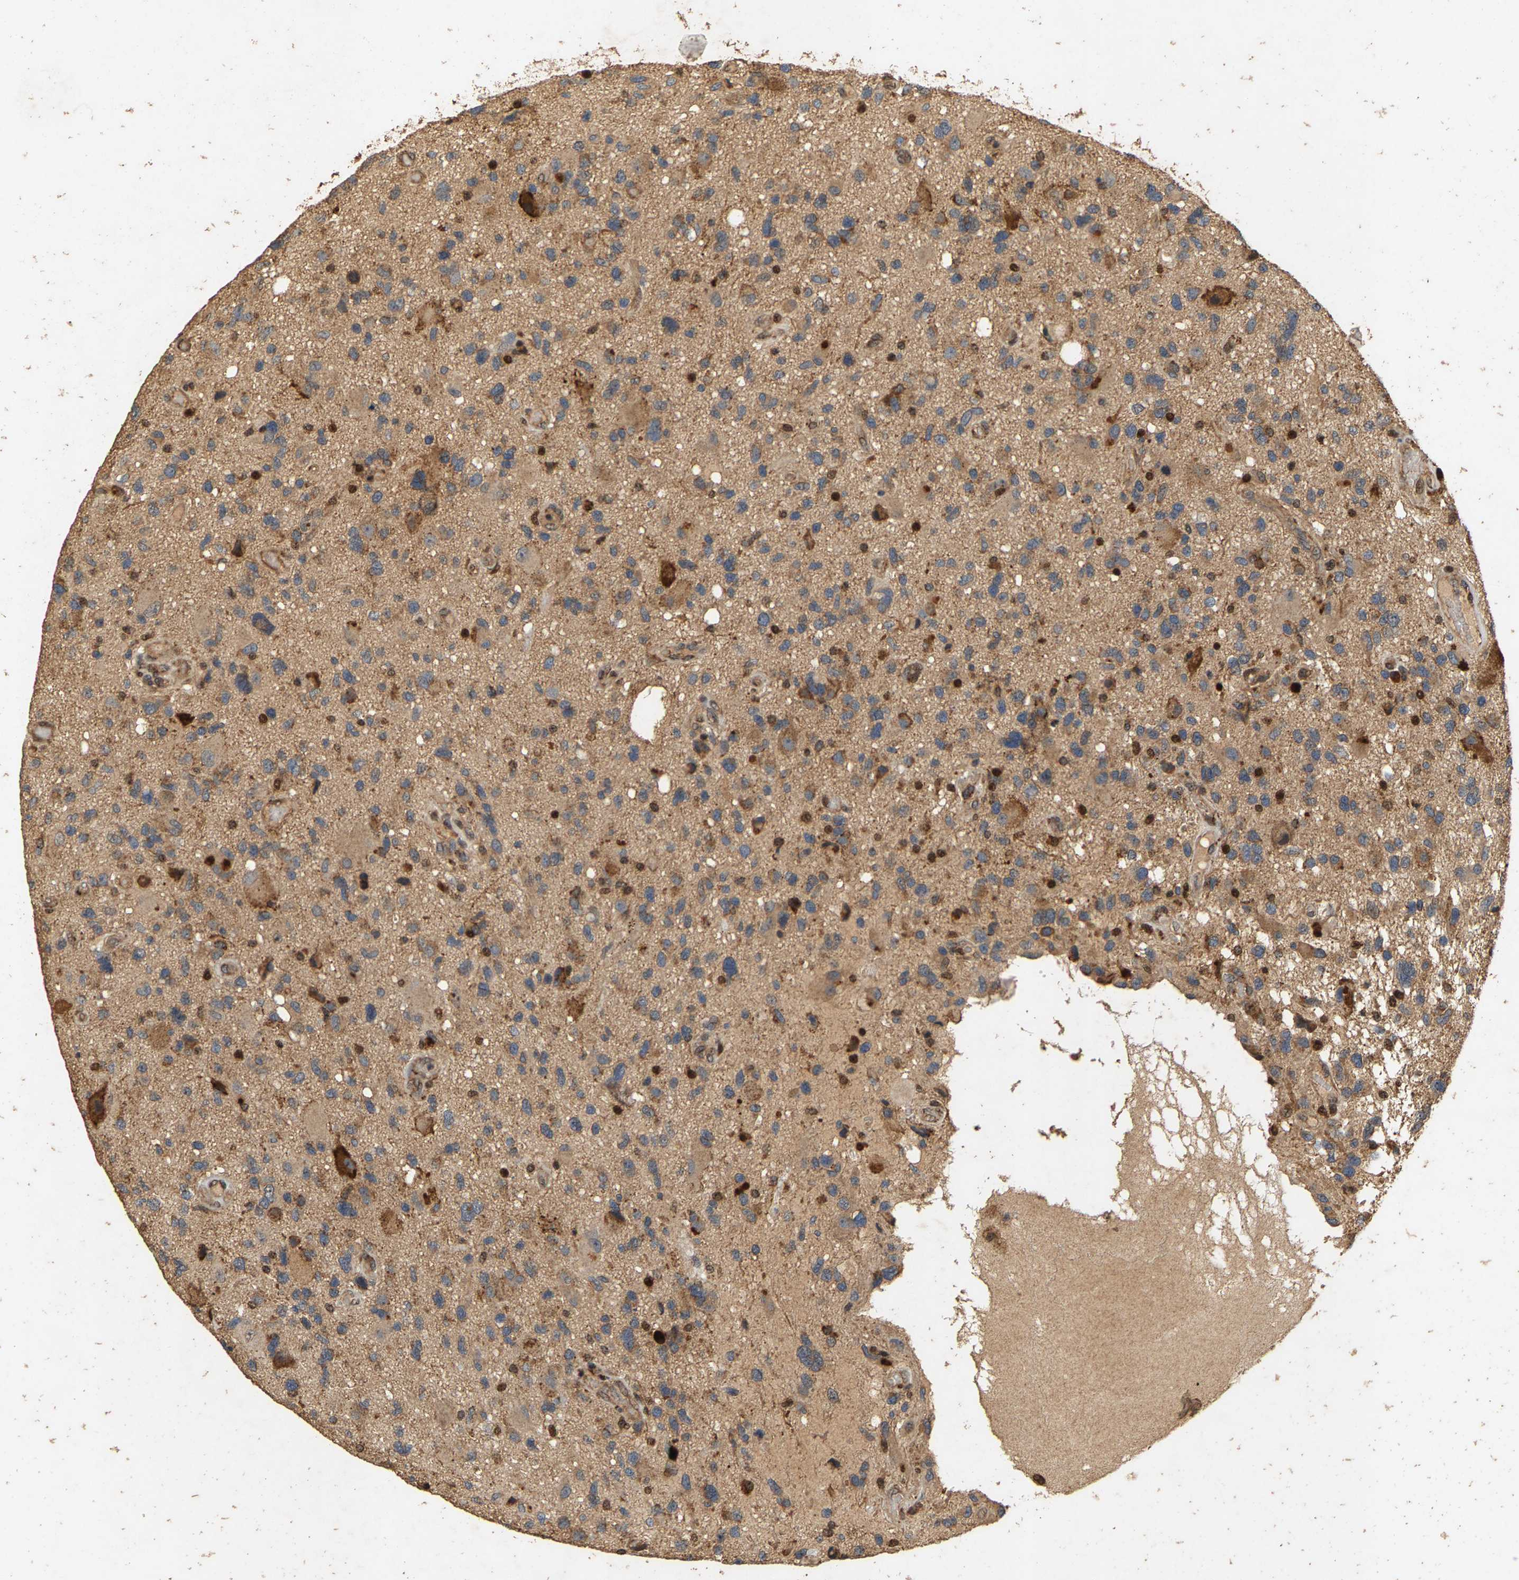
{"staining": {"intensity": "weak", "quantity": ">75%", "location": "cytoplasmic/membranous"}, "tissue": "glioma", "cell_type": "Tumor cells", "image_type": "cancer", "snomed": [{"axis": "morphology", "description": "Glioma, malignant, High grade"}, {"axis": "topography", "description": "Brain"}], "caption": "Immunohistochemical staining of malignant glioma (high-grade) displays weak cytoplasmic/membranous protein expression in approximately >75% of tumor cells.", "gene": "CIDEC", "patient": {"sex": "male", "age": 33}}